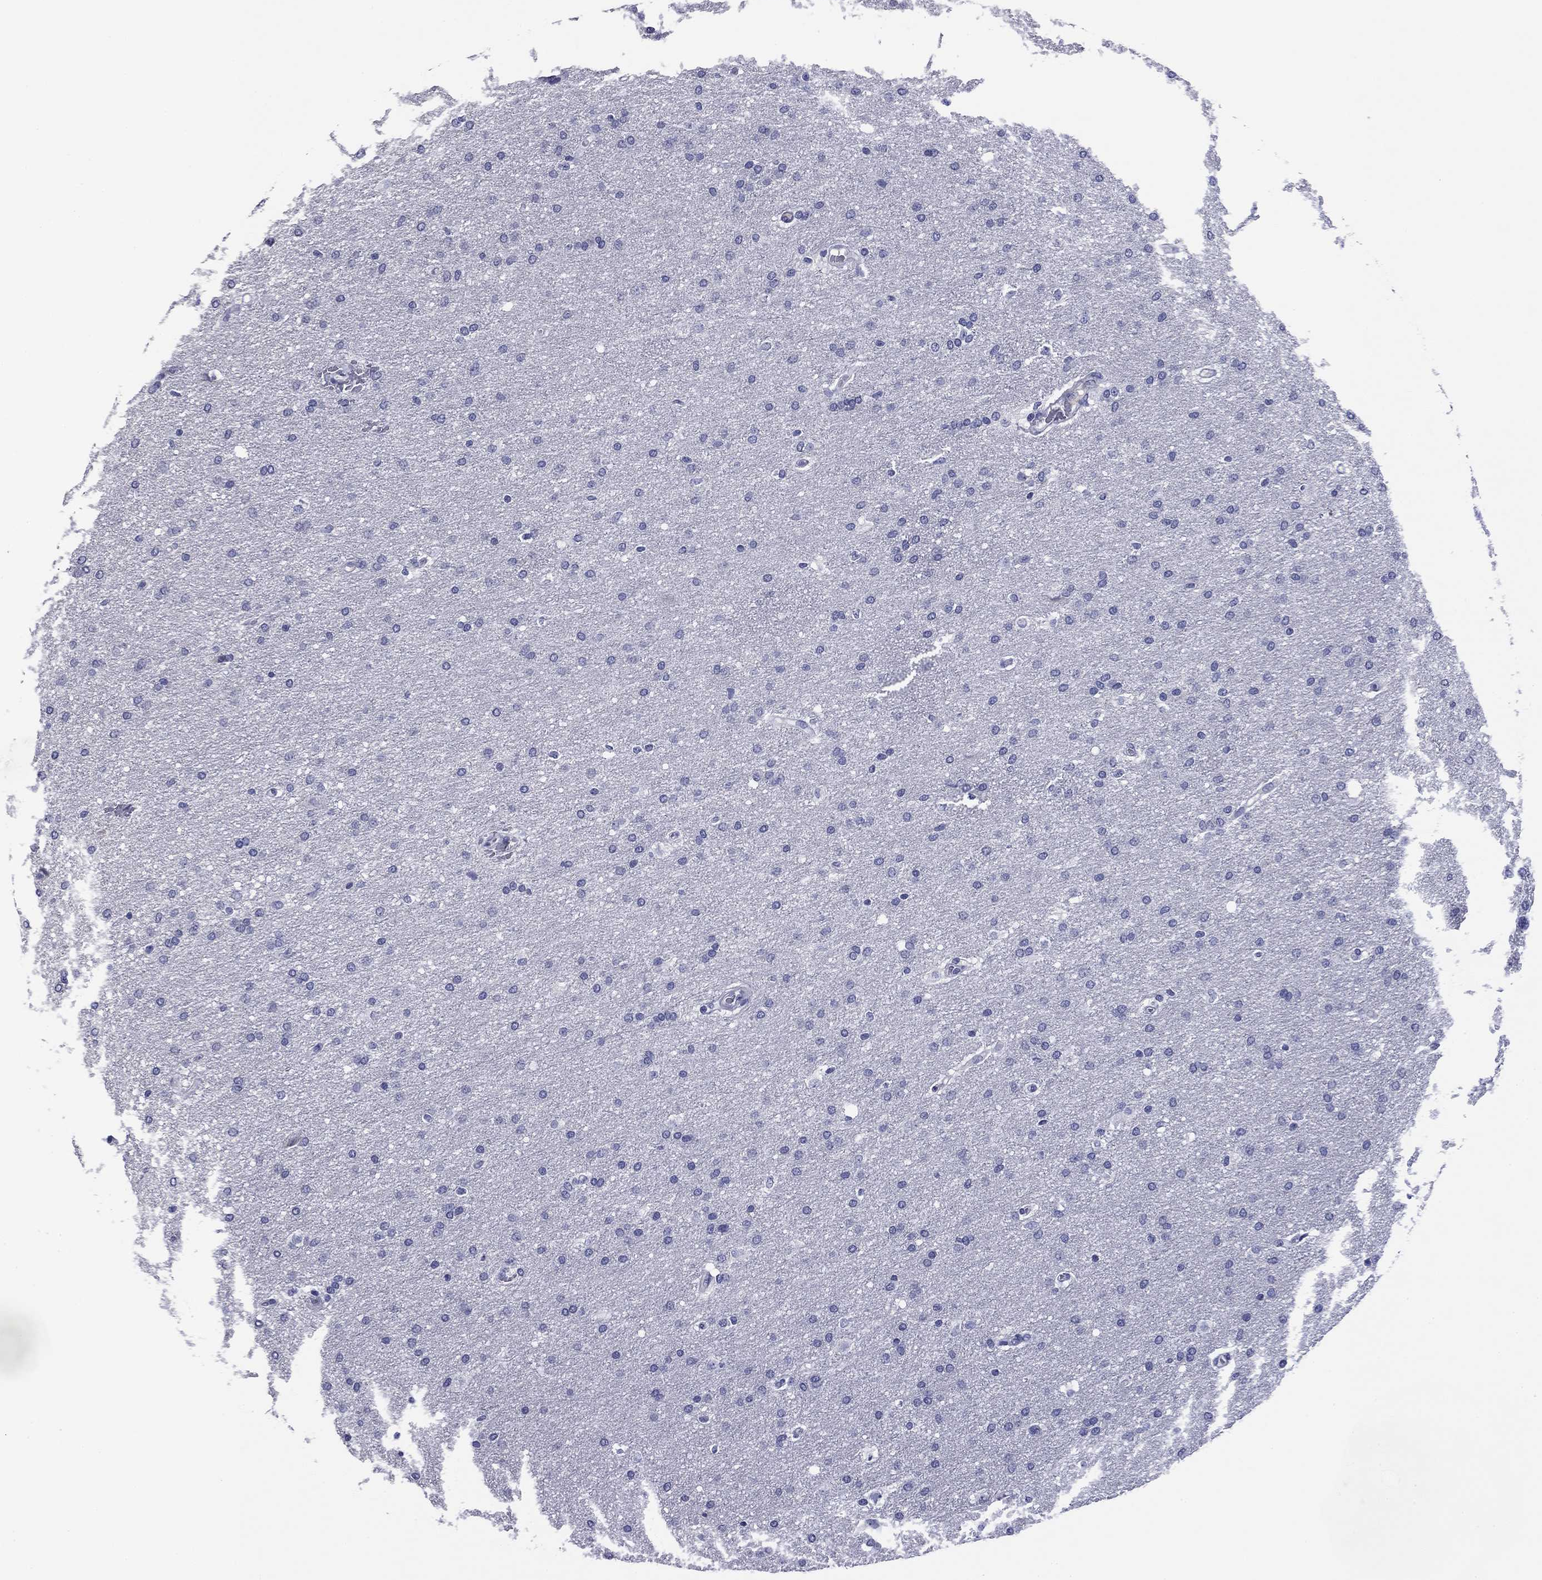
{"staining": {"intensity": "negative", "quantity": "none", "location": "none"}, "tissue": "glioma", "cell_type": "Tumor cells", "image_type": "cancer", "snomed": [{"axis": "morphology", "description": "Glioma, malignant, Low grade"}, {"axis": "topography", "description": "Brain"}], "caption": "The image displays no significant staining in tumor cells of malignant glioma (low-grade).", "gene": "ABCC2", "patient": {"sex": "female", "age": 37}}